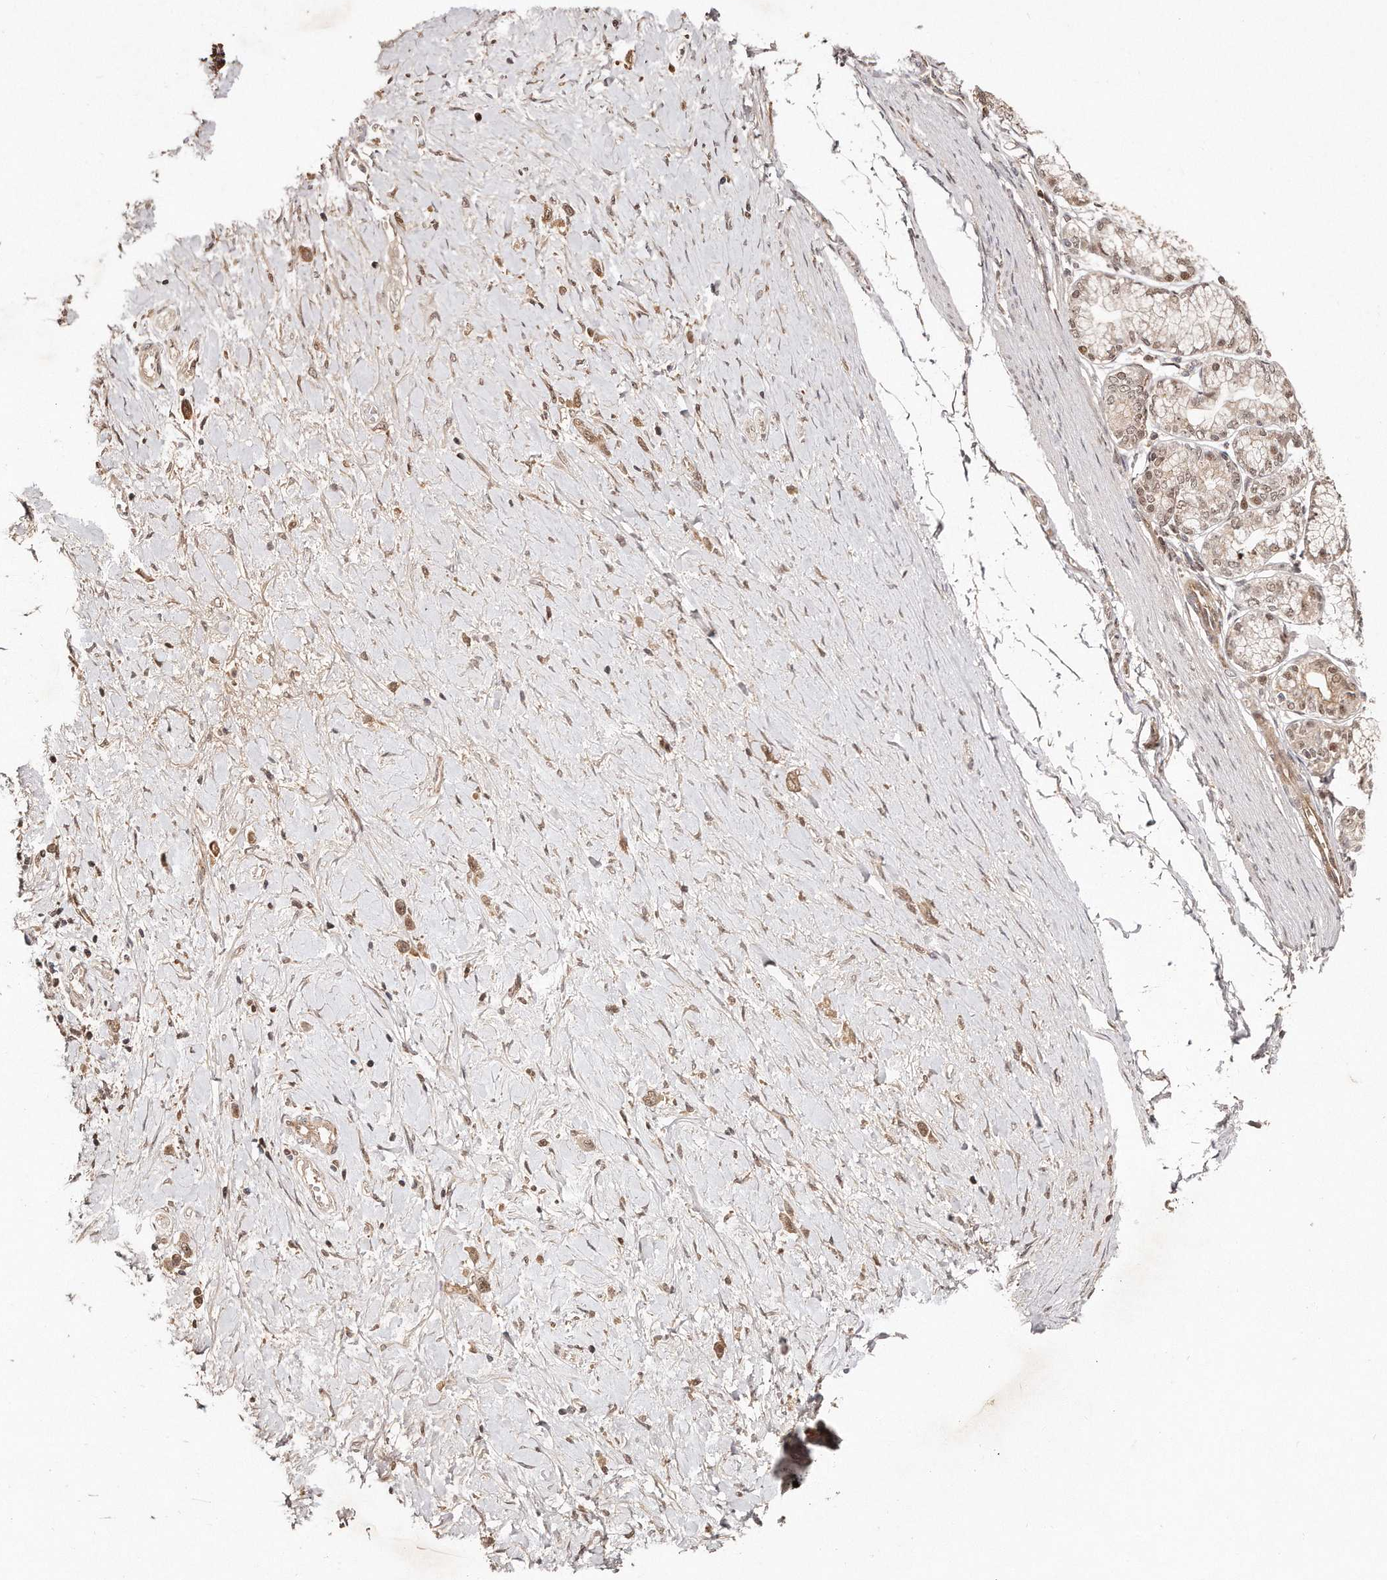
{"staining": {"intensity": "moderate", "quantity": ">75%", "location": "cytoplasmic/membranous,nuclear"}, "tissue": "stomach cancer", "cell_type": "Tumor cells", "image_type": "cancer", "snomed": [{"axis": "morphology", "description": "Adenocarcinoma, NOS"}, {"axis": "topography", "description": "Stomach"}], "caption": "An image of human adenocarcinoma (stomach) stained for a protein displays moderate cytoplasmic/membranous and nuclear brown staining in tumor cells. The staining was performed using DAB to visualize the protein expression in brown, while the nuclei were stained in blue with hematoxylin (Magnification: 20x).", "gene": "SOX4", "patient": {"sex": "female", "age": 65}}